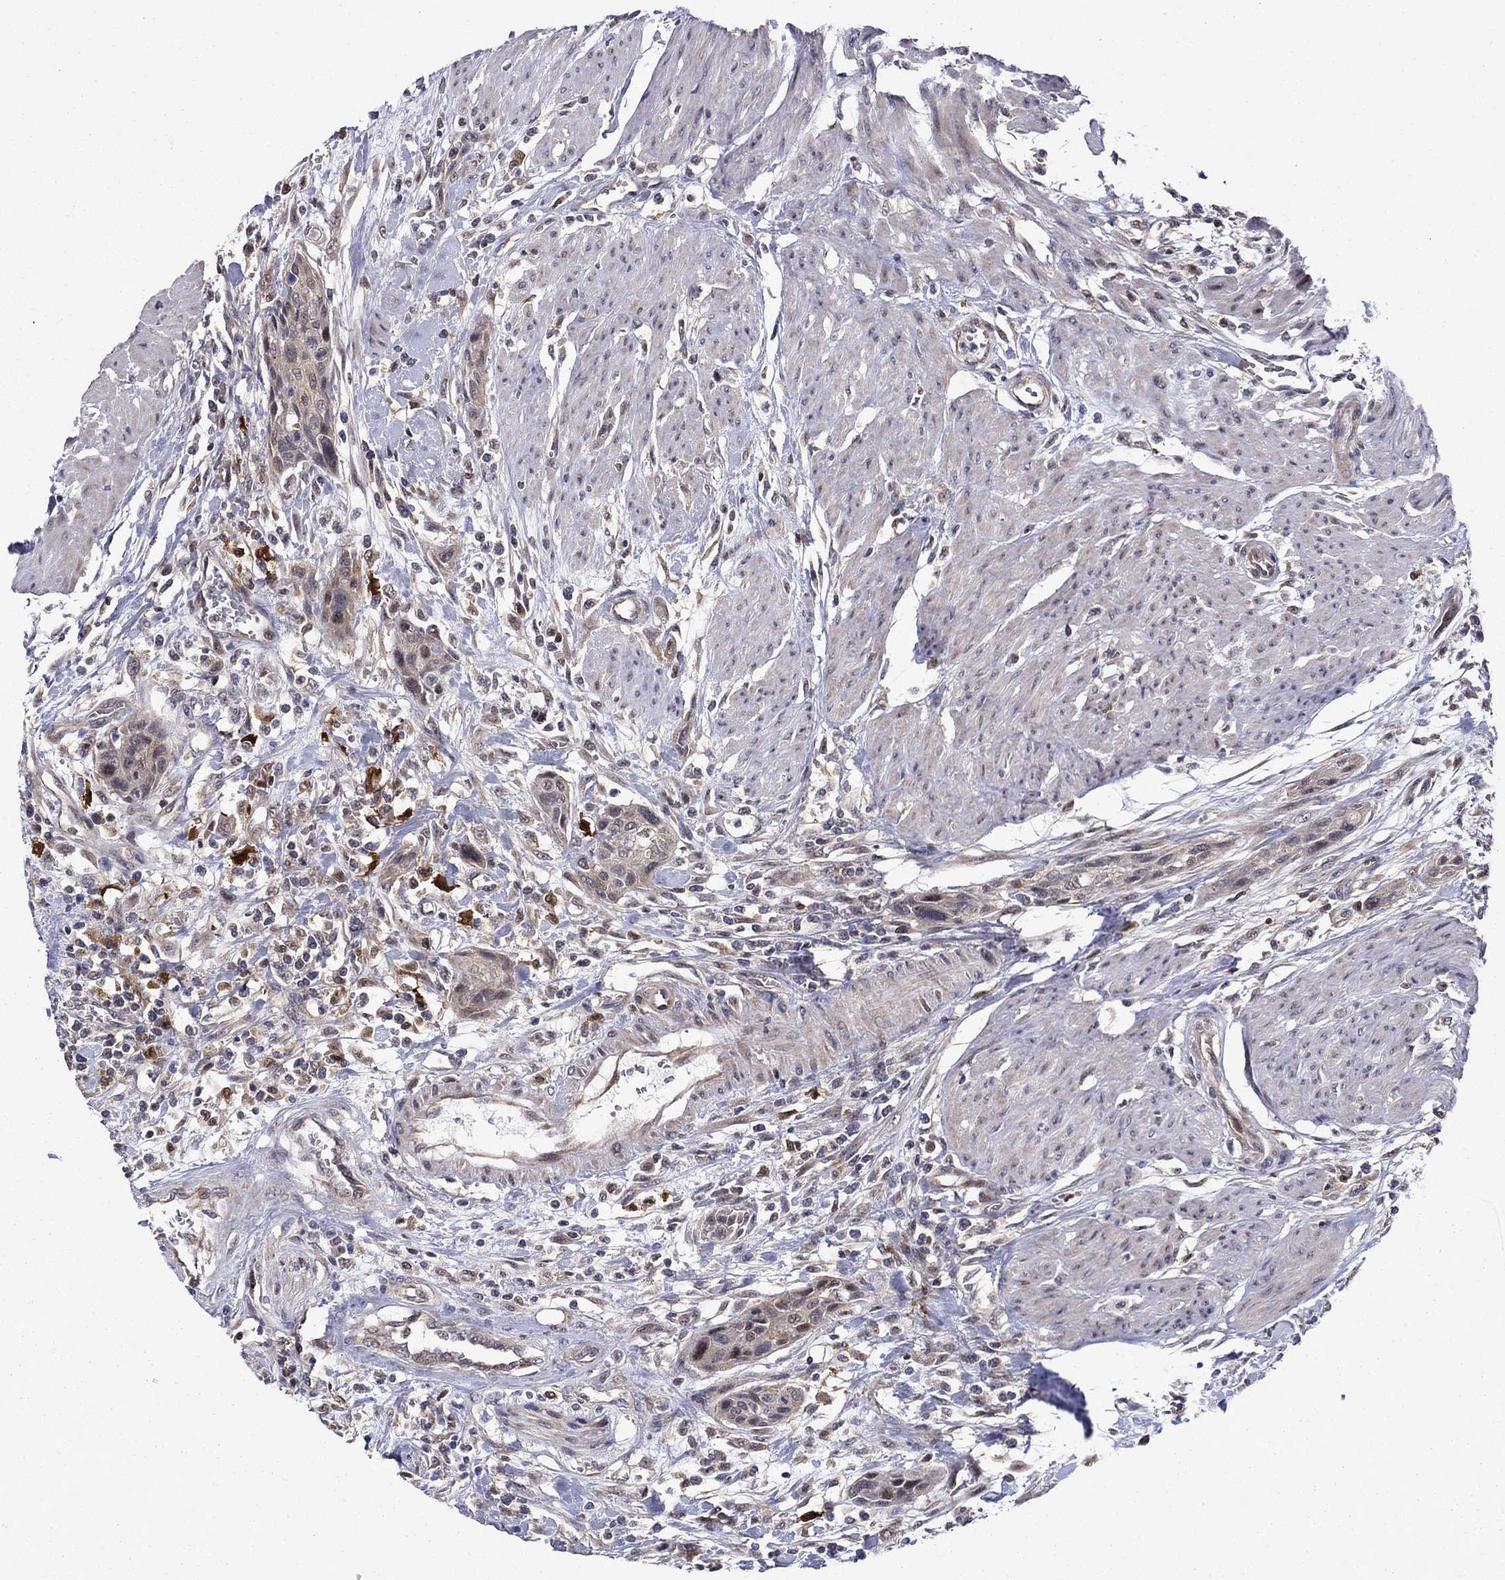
{"staining": {"intensity": "negative", "quantity": "none", "location": "none"}, "tissue": "urothelial cancer", "cell_type": "Tumor cells", "image_type": "cancer", "snomed": [{"axis": "morphology", "description": "Urothelial carcinoma, High grade"}, {"axis": "topography", "description": "Urinary bladder"}], "caption": "High power microscopy photomicrograph of an immunohistochemistry image of high-grade urothelial carcinoma, revealing no significant positivity in tumor cells.", "gene": "TPMT", "patient": {"sex": "male", "age": 35}}